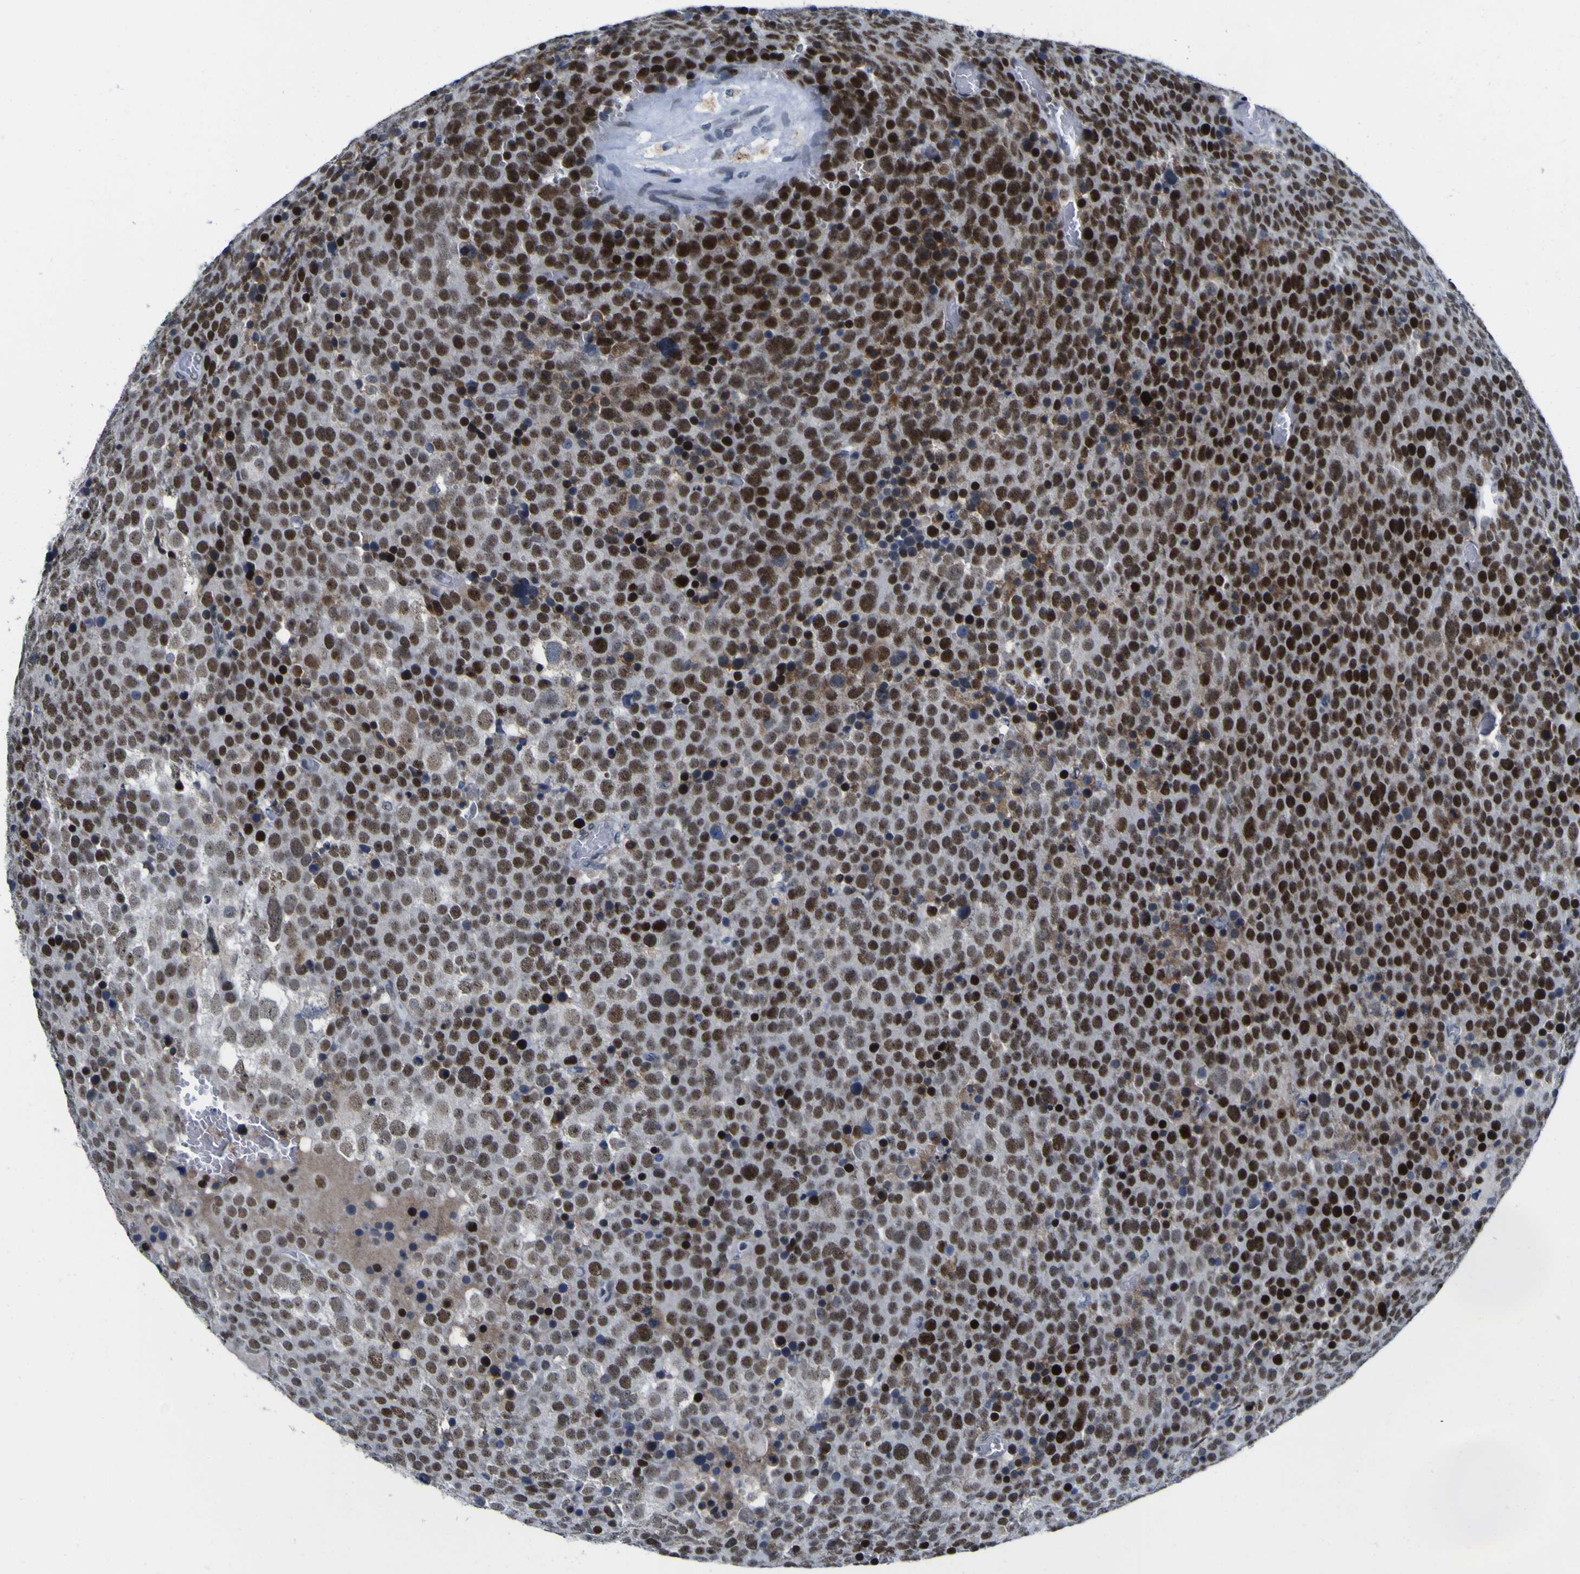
{"staining": {"intensity": "strong", "quantity": ">75%", "location": "nuclear"}, "tissue": "testis cancer", "cell_type": "Tumor cells", "image_type": "cancer", "snomed": [{"axis": "morphology", "description": "Seminoma, NOS"}, {"axis": "topography", "description": "Testis"}], "caption": "Testis cancer was stained to show a protein in brown. There is high levels of strong nuclear staining in about >75% of tumor cells.", "gene": "MBD3", "patient": {"sex": "male", "age": 71}}